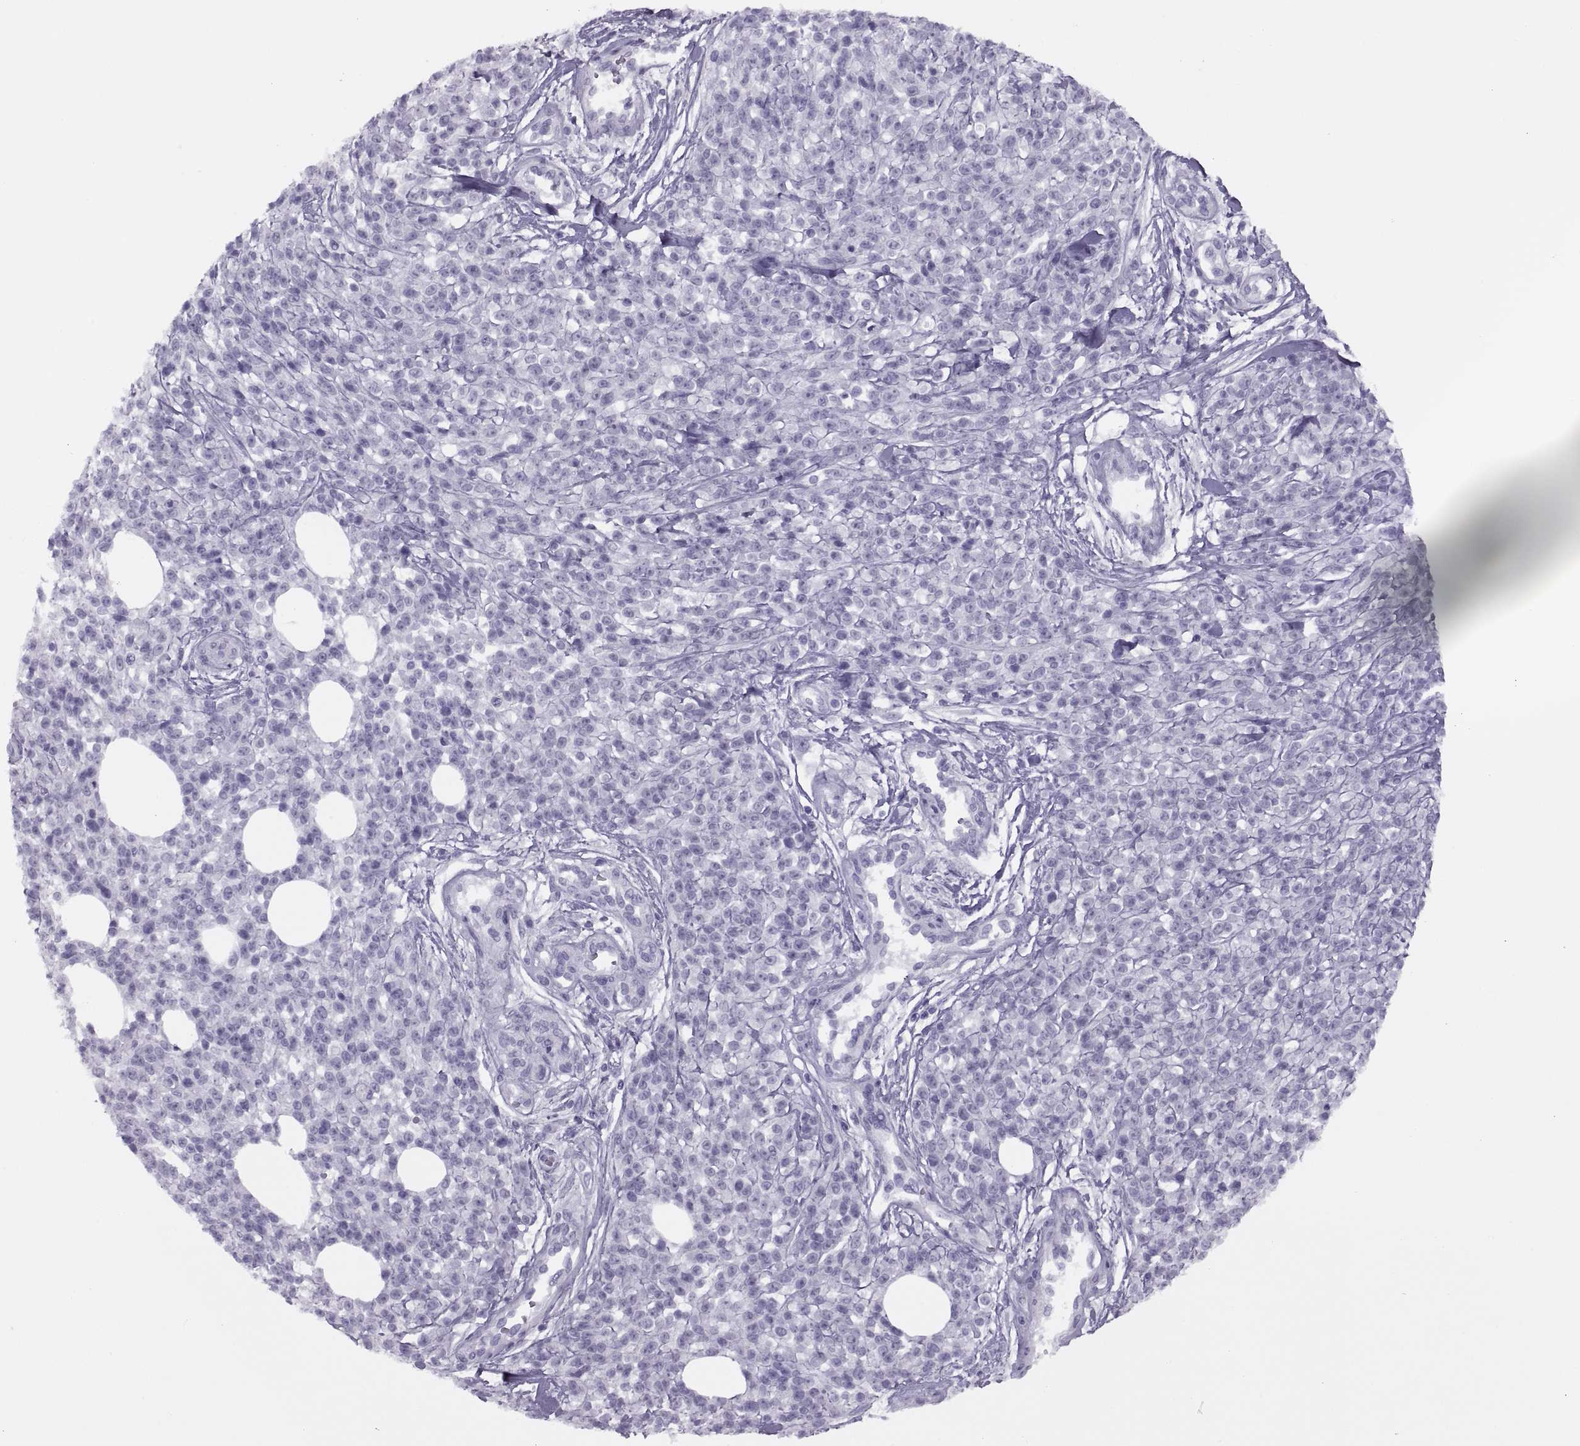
{"staining": {"intensity": "negative", "quantity": "none", "location": "none"}, "tissue": "melanoma", "cell_type": "Tumor cells", "image_type": "cancer", "snomed": [{"axis": "morphology", "description": "Malignant melanoma, NOS"}, {"axis": "topography", "description": "Skin"}, {"axis": "topography", "description": "Skin of trunk"}], "caption": "A micrograph of malignant melanoma stained for a protein shows no brown staining in tumor cells.", "gene": "FAM24A", "patient": {"sex": "male", "age": 74}}